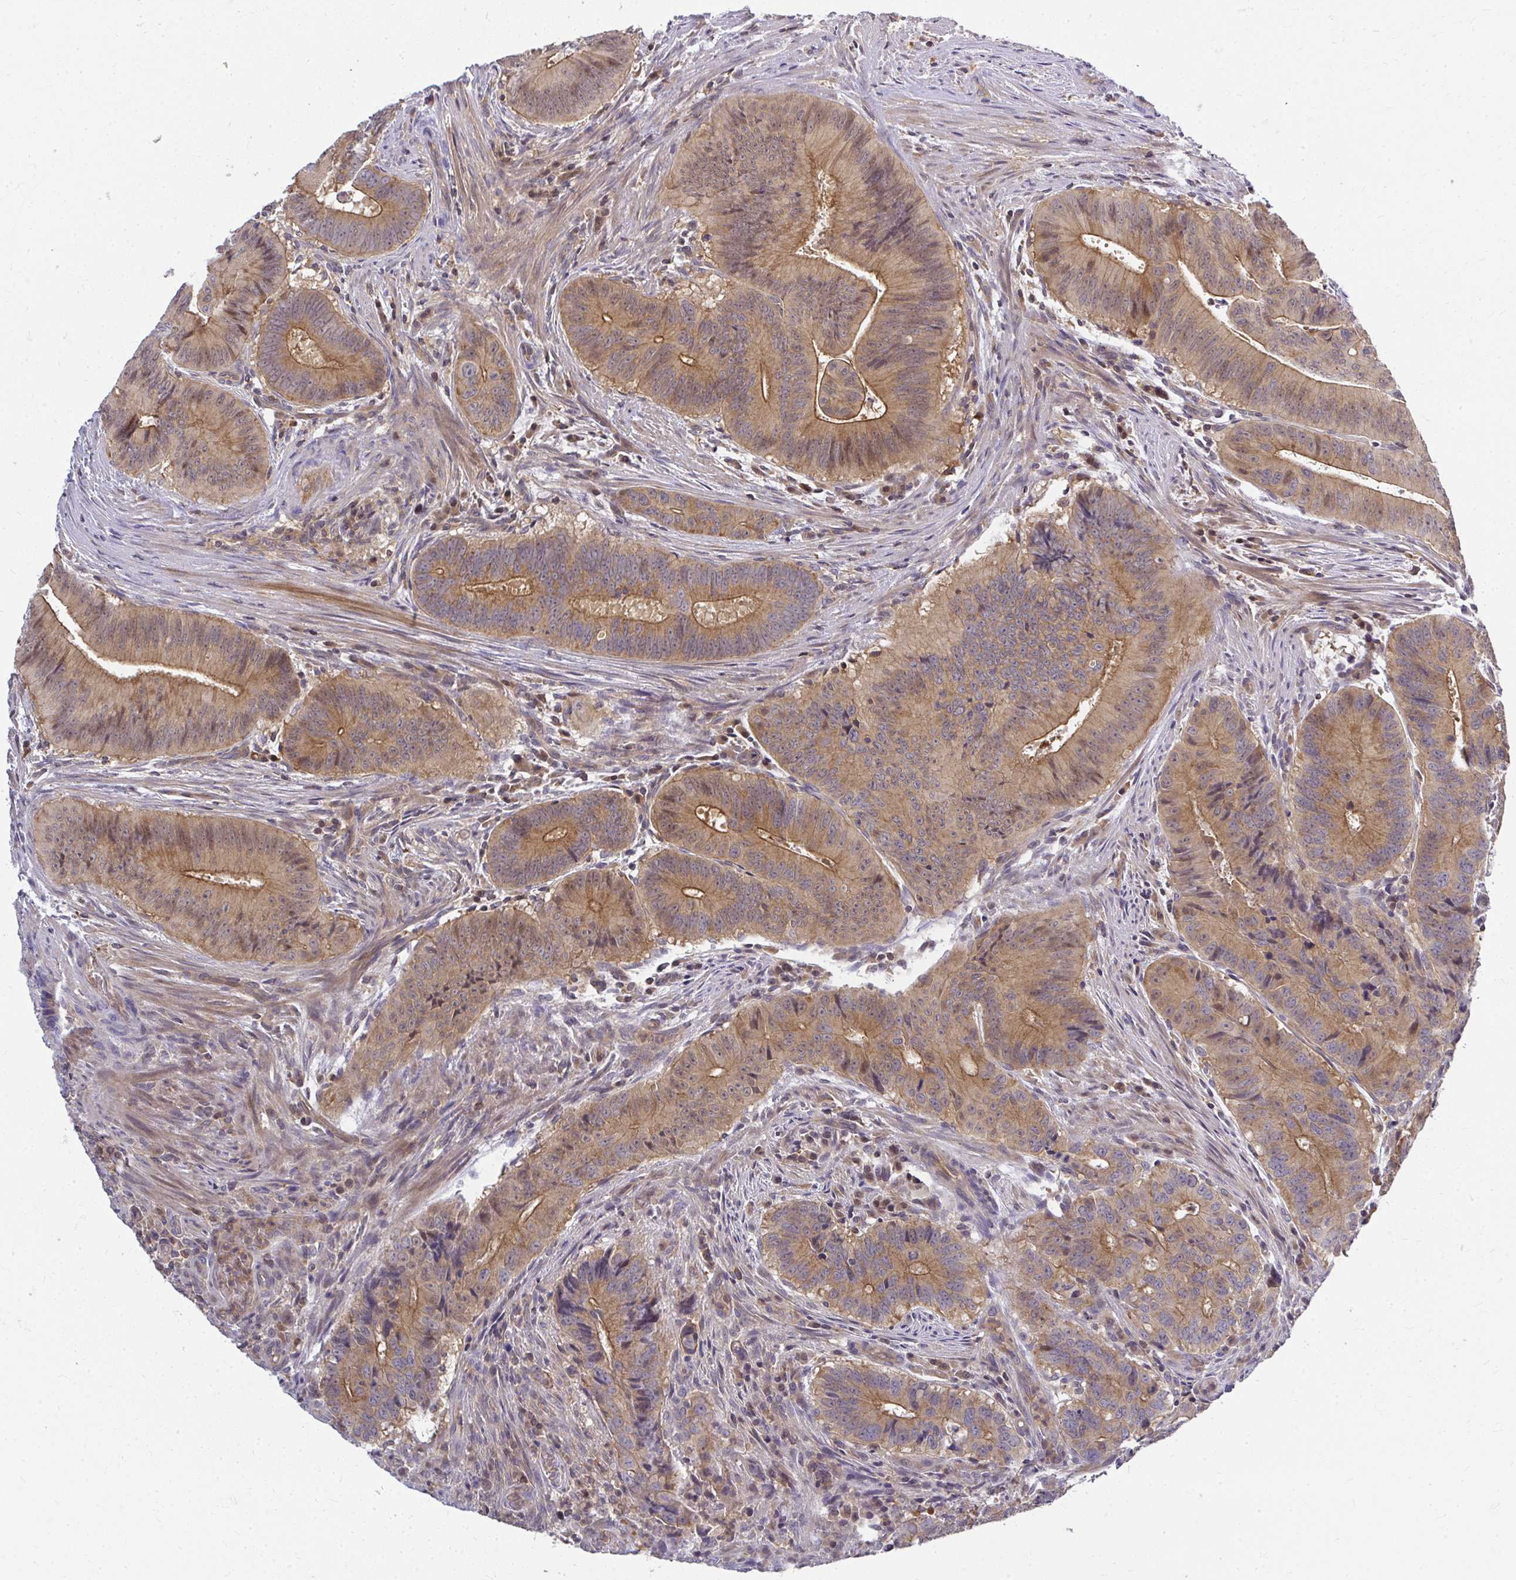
{"staining": {"intensity": "moderate", "quantity": ">75%", "location": "cytoplasmic/membranous"}, "tissue": "colorectal cancer", "cell_type": "Tumor cells", "image_type": "cancer", "snomed": [{"axis": "morphology", "description": "Adenocarcinoma, NOS"}, {"axis": "topography", "description": "Colon"}], "caption": "This histopathology image demonstrates IHC staining of colorectal cancer, with medium moderate cytoplasmic/membranous staining in approximately >75% of tumor cells.", "gene": "HDHD2", "patient": {"sex": "male", "age": 62}}